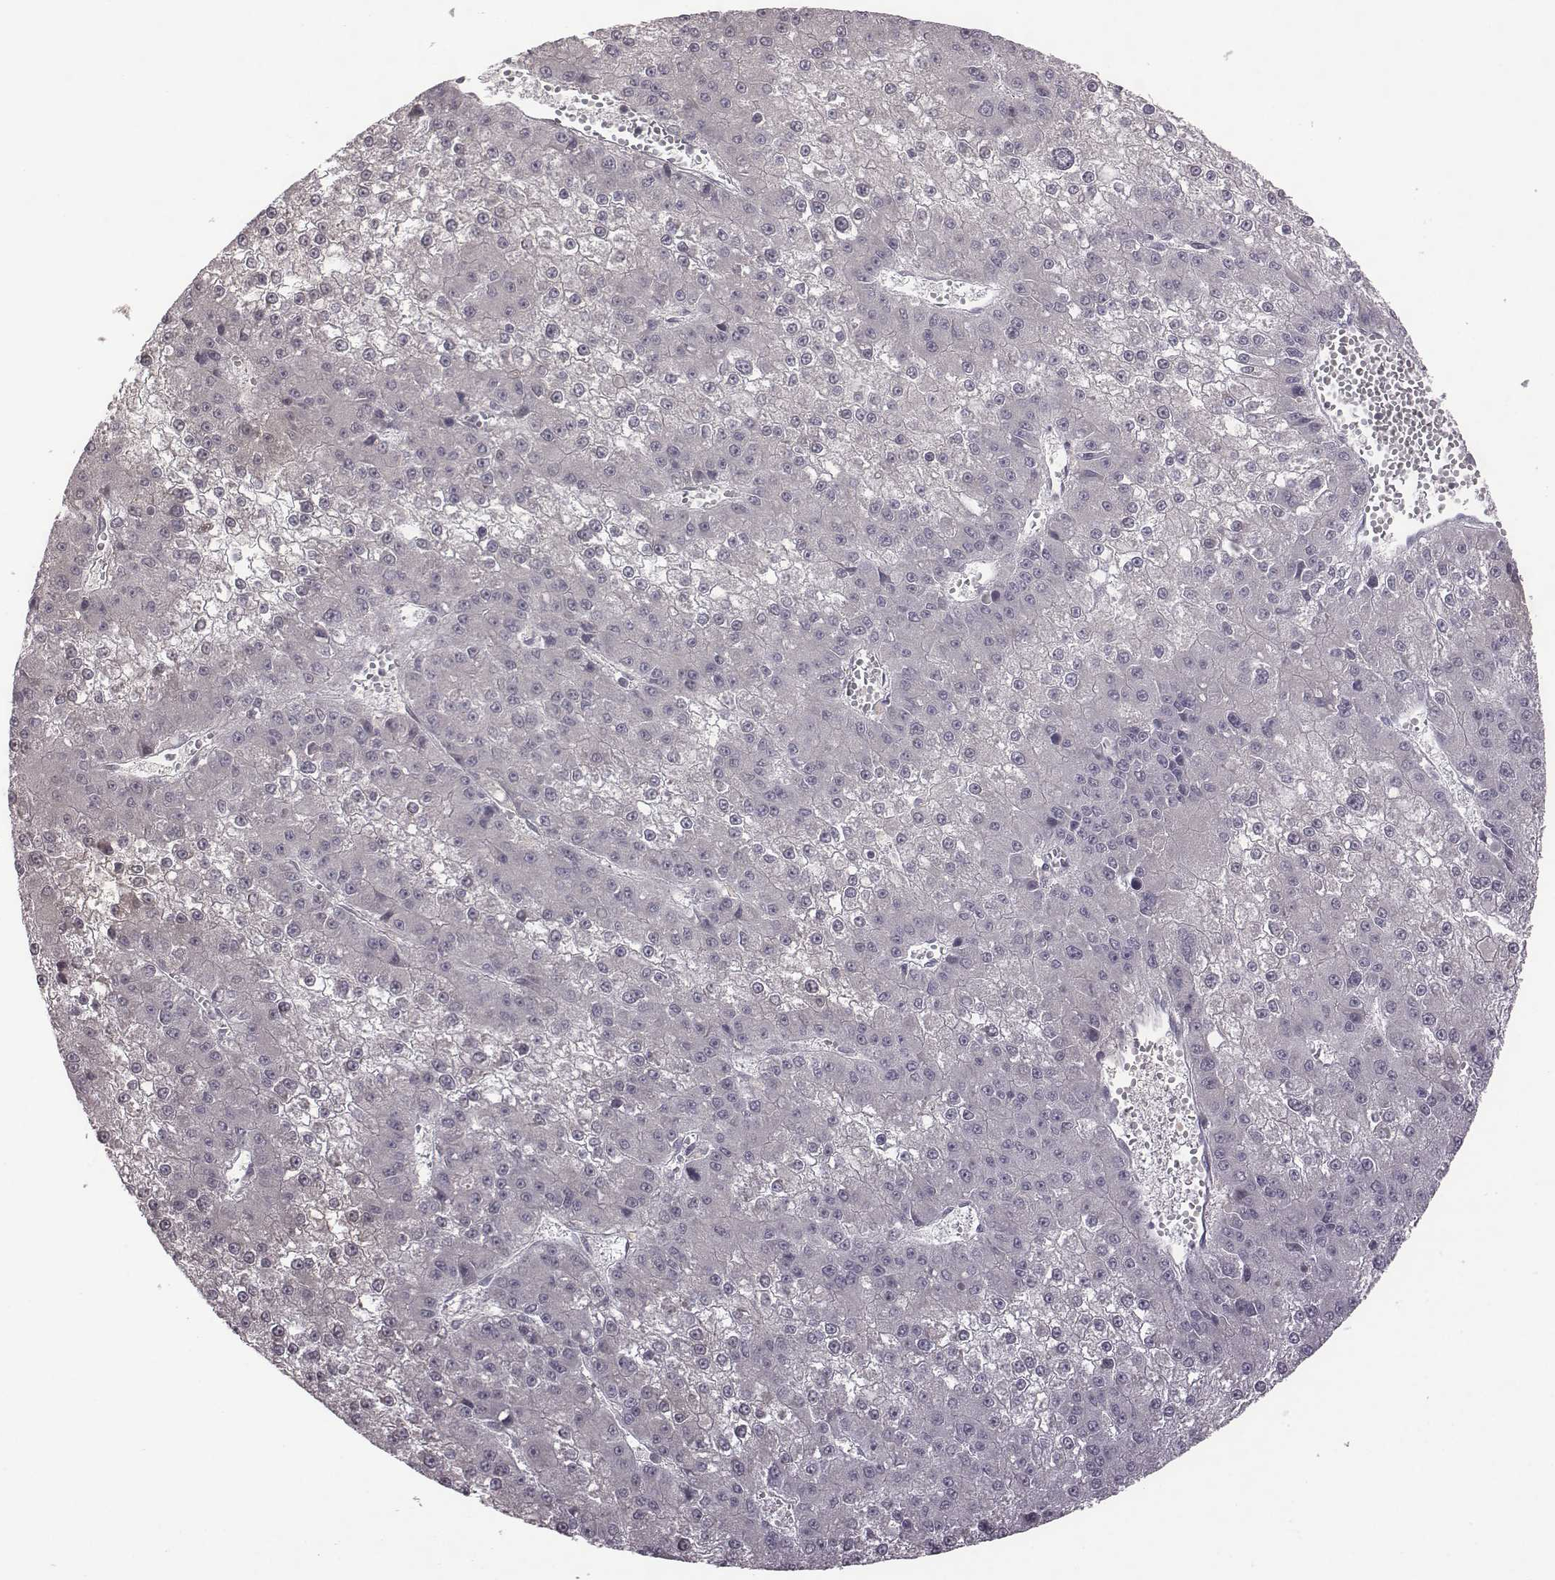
{"staining": {"intensity": "negative", "quantity": "none", "location": "none"}, "tissue": "liver cancer", "cell_type": "Tumor cells", "image_type": "cancer", "snomed": [{"axis": "morphology", "description": "Carcinoma, Hepatocellular, NOS"}, {"axis": "topography", "description": "Liver"}], "caption": "The micrograph reveals no staining of tumor cells in liver cancer (hepatocellular carcinoma).", "gene": "BICDL1", "patient": {"sex": "female", "age": 73}}